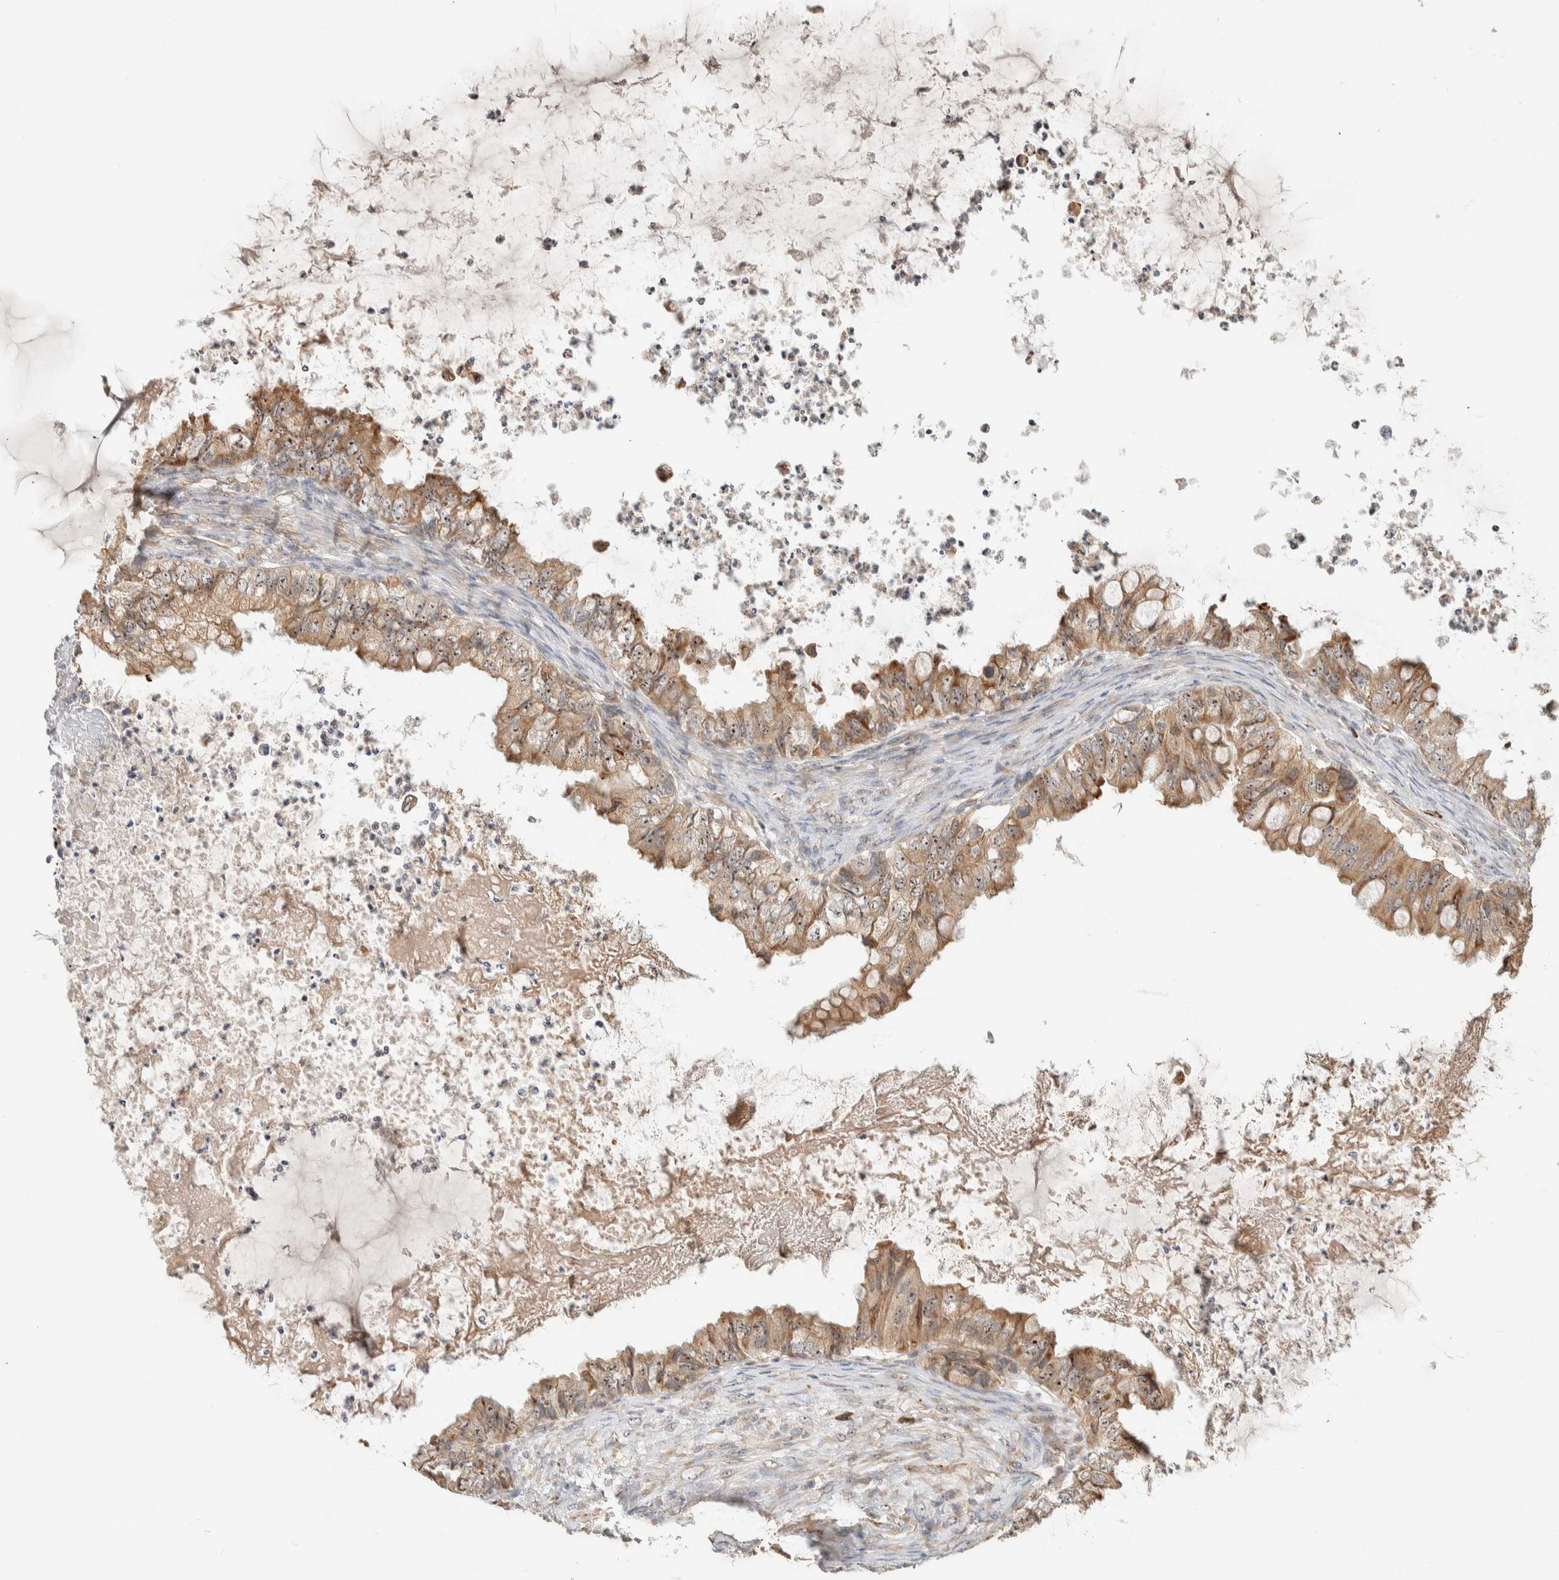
{"staining": {"intensity": "moderate", "quantity": ">75%", "location": "cytoplasmic/membranous"}, "tissue": "ovarian cancer", "cell_type": "Tumor cells", "image_type": "cancer", "snomed": [{"axis": "morphology", "description": "Cystadenocarcinoma, mucinous, NOS"}, {"axis": "topography", "description": "Ovary"}], "caption": "Approximately >75% of tumor cells in human ovarian mucinous cystadenocarcinoma reveal moderate cytoplasmic/membranous protein positivity as visualized by brown immunohistochemical staining.", "gene": "KLHL40", "patient": {"sex": "female", "age": 80}}